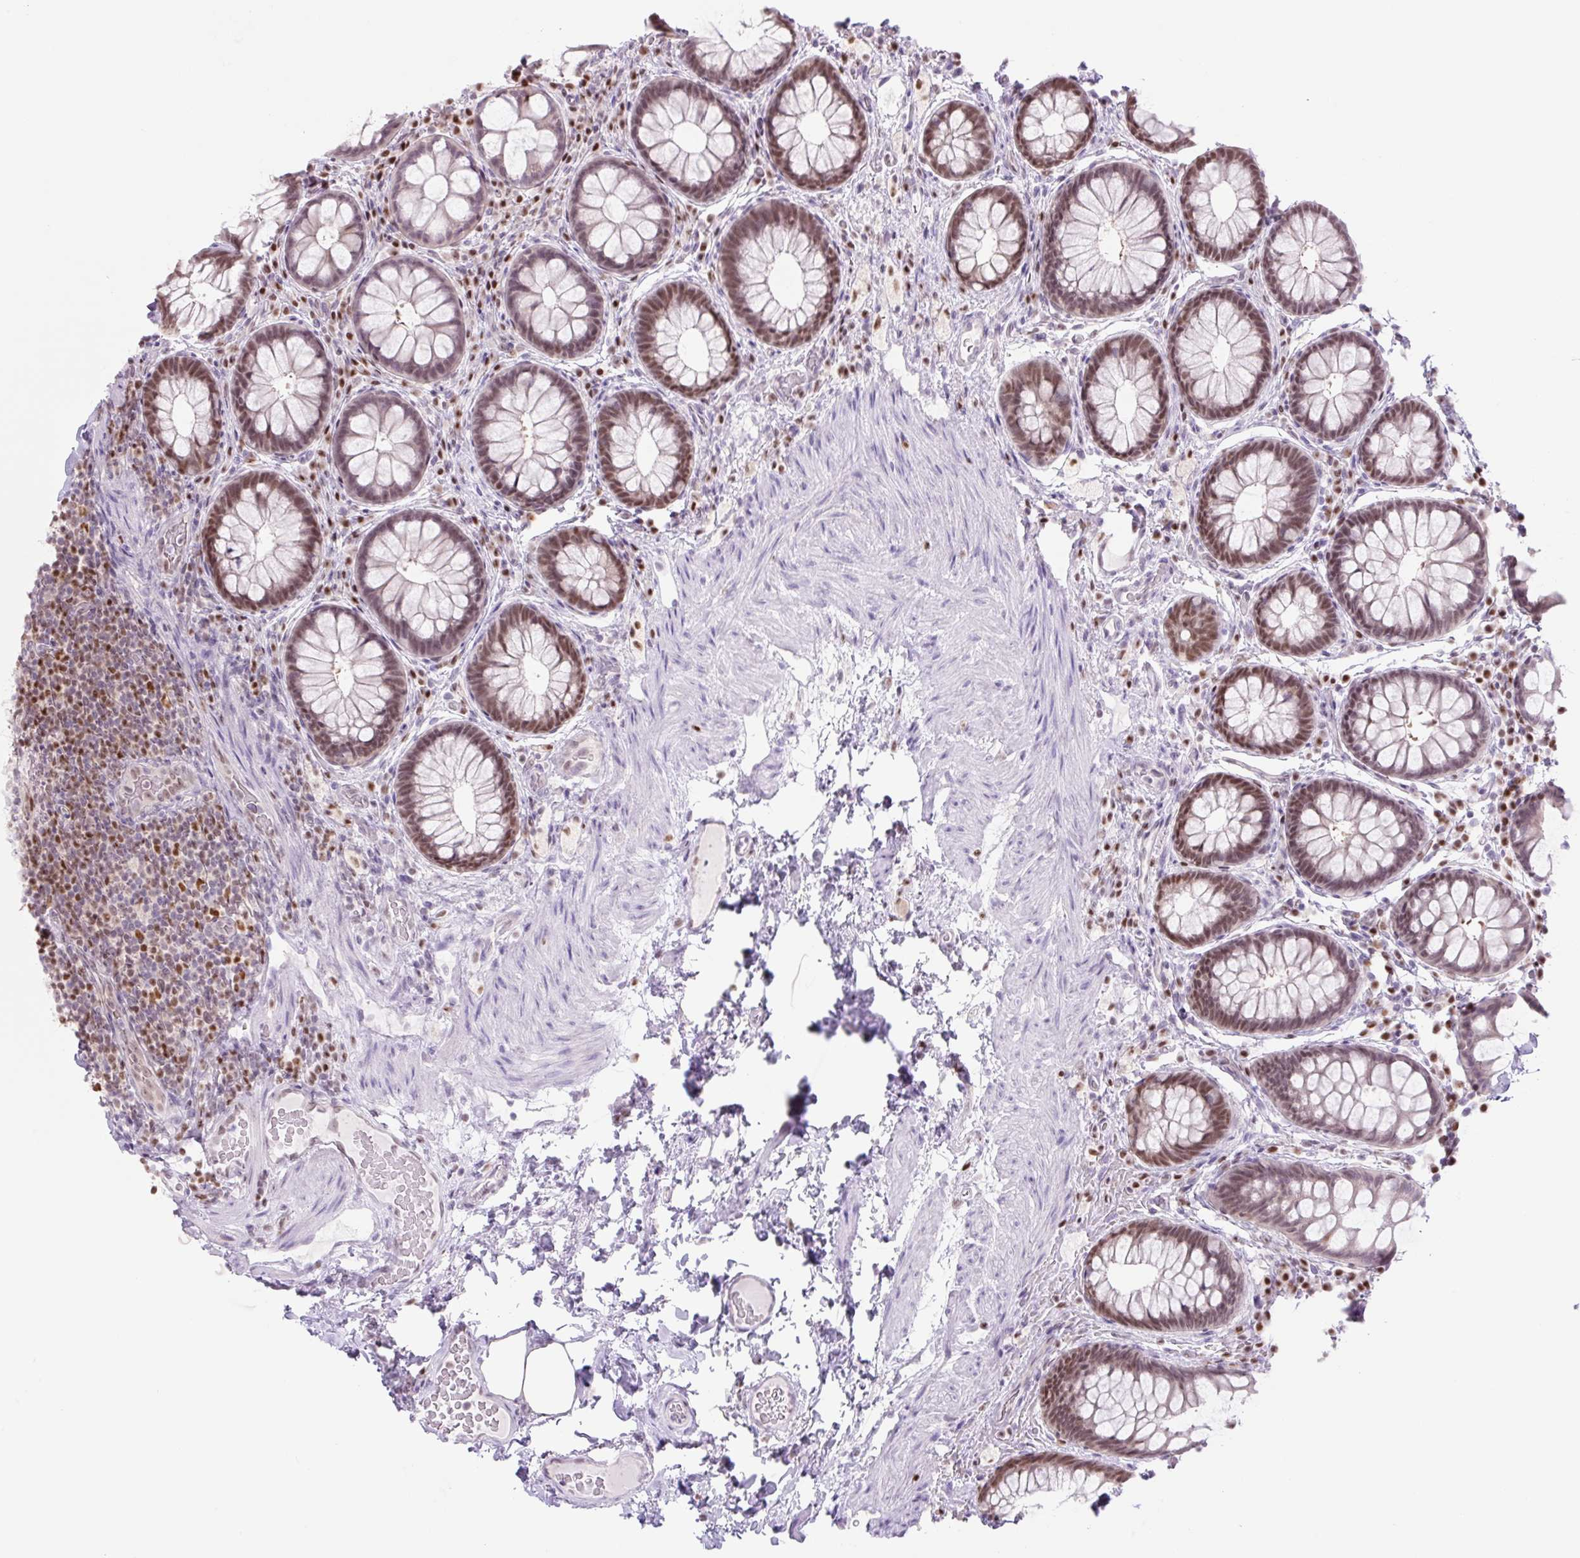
{"staining": {"intensity": "moderate", "quantity": ">75%", "location": "nuclear"}, "tissue": "rectum", "cell_type": "Glandular cells", "image_type": "normal", "snomed": [{"axis": "morphology", "description": "Normal tissue, NOS"}, {"axis": "topography", "description": "Rectum"}], "caption": "This image displays immunohistochemistry staining of normal rectum, with medium moderate nuclear positivity in approximately >75% of glandular cells.", "gene": "TLE3", "patient": {"sex": "female", "age": 69}}